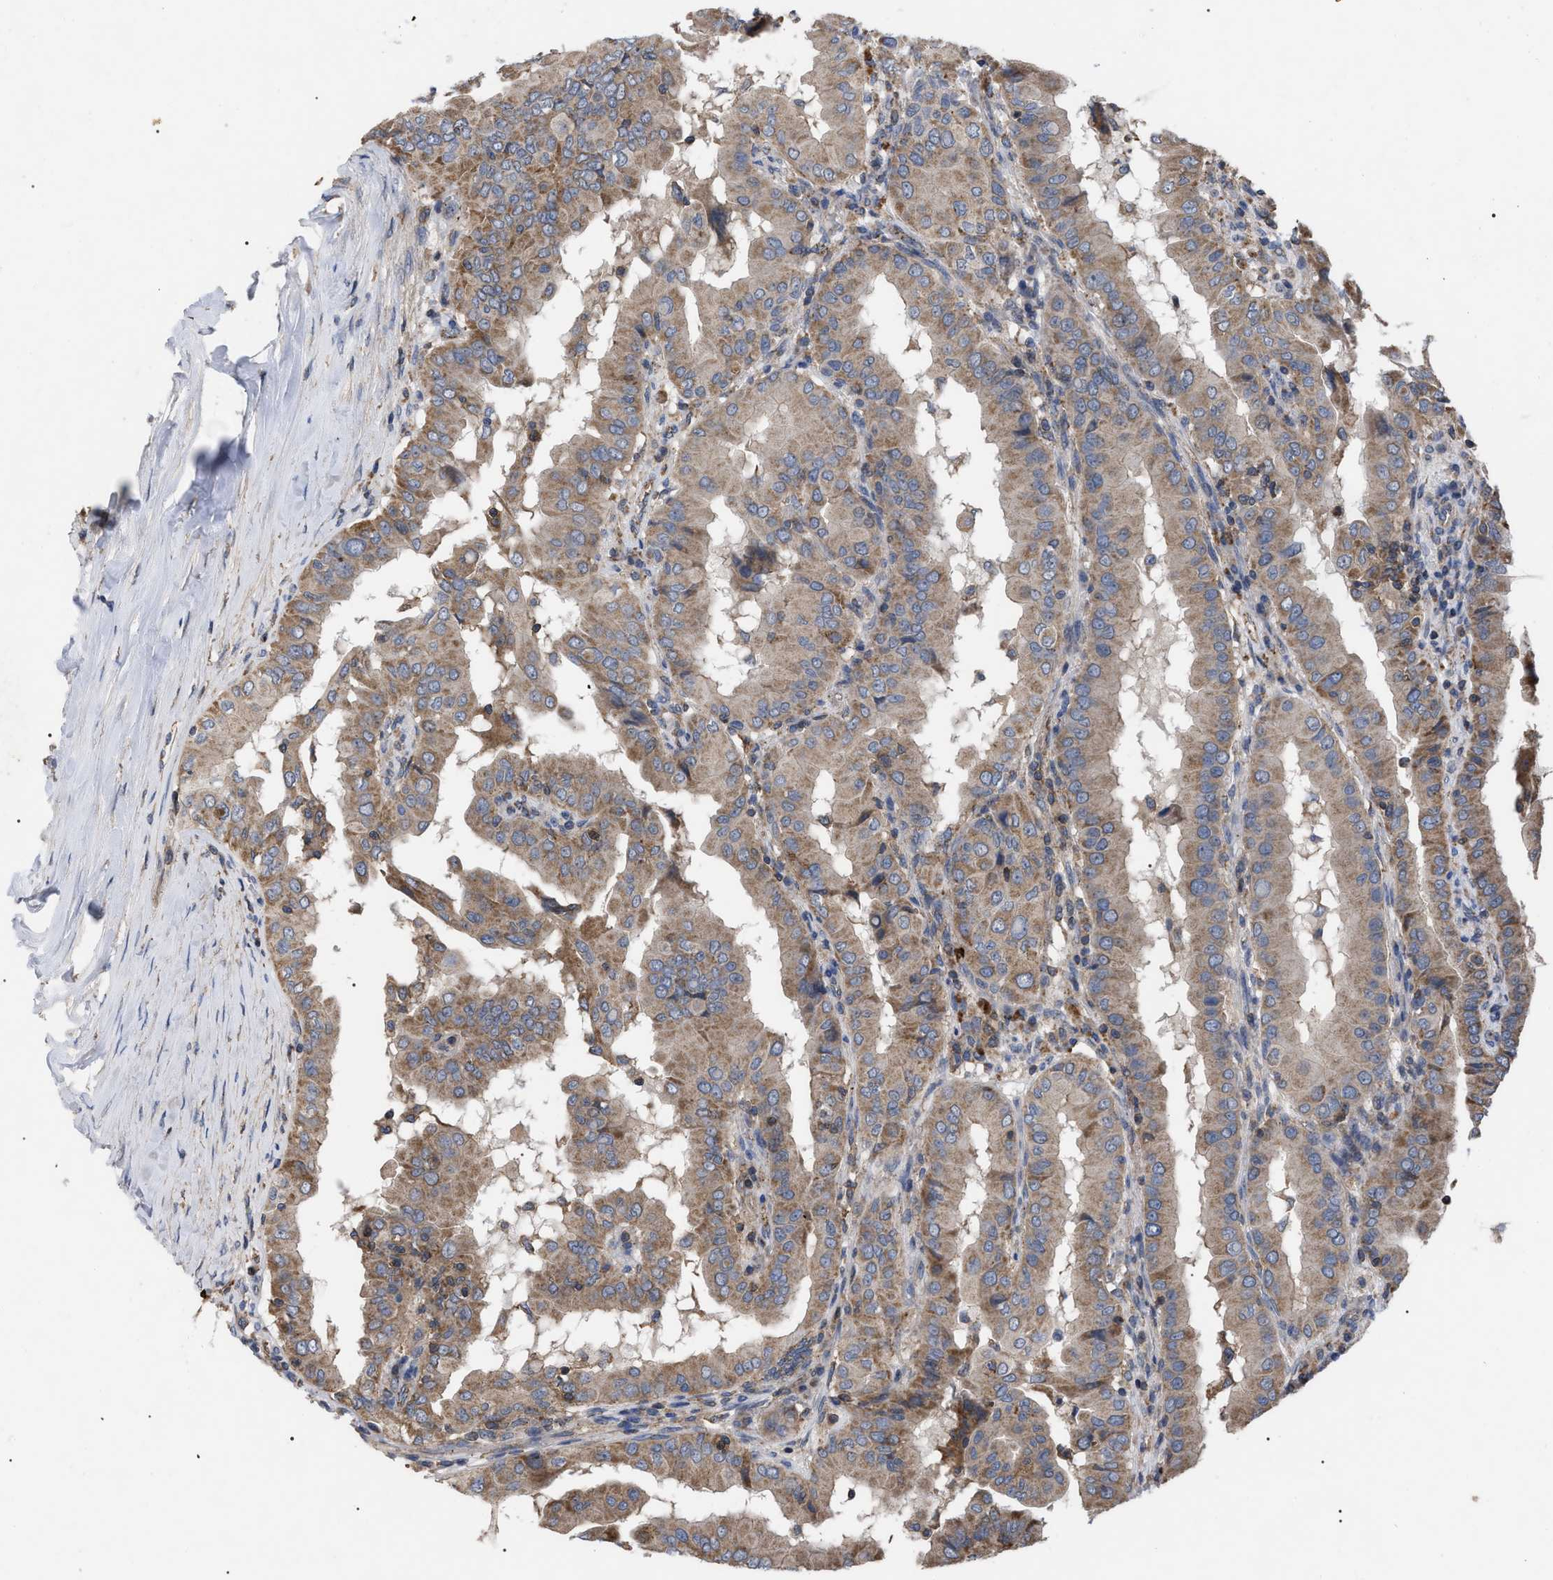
{"staining": {"intensity": "moderate", "quantity": ">75%", "location": "cytoplasmic/membranous"}, "tissue": "thyroid cancer", "cell_type": "Tumor cells", "image_type": "cancer", "snomed": [{"axis": "morphology", "description": "Papillary adenocarcinoma, NOS"}, {"axis": "topography", "description": "Thyroid gland"}], "caption": "A brown stain highlights moderate cytoplasmic/membranous positivity of a protein in thyroid papillary adenocarcinoma tumor cells.", "gene": "FAM171A2", "patient": {"sex": "male", "age": 33}}